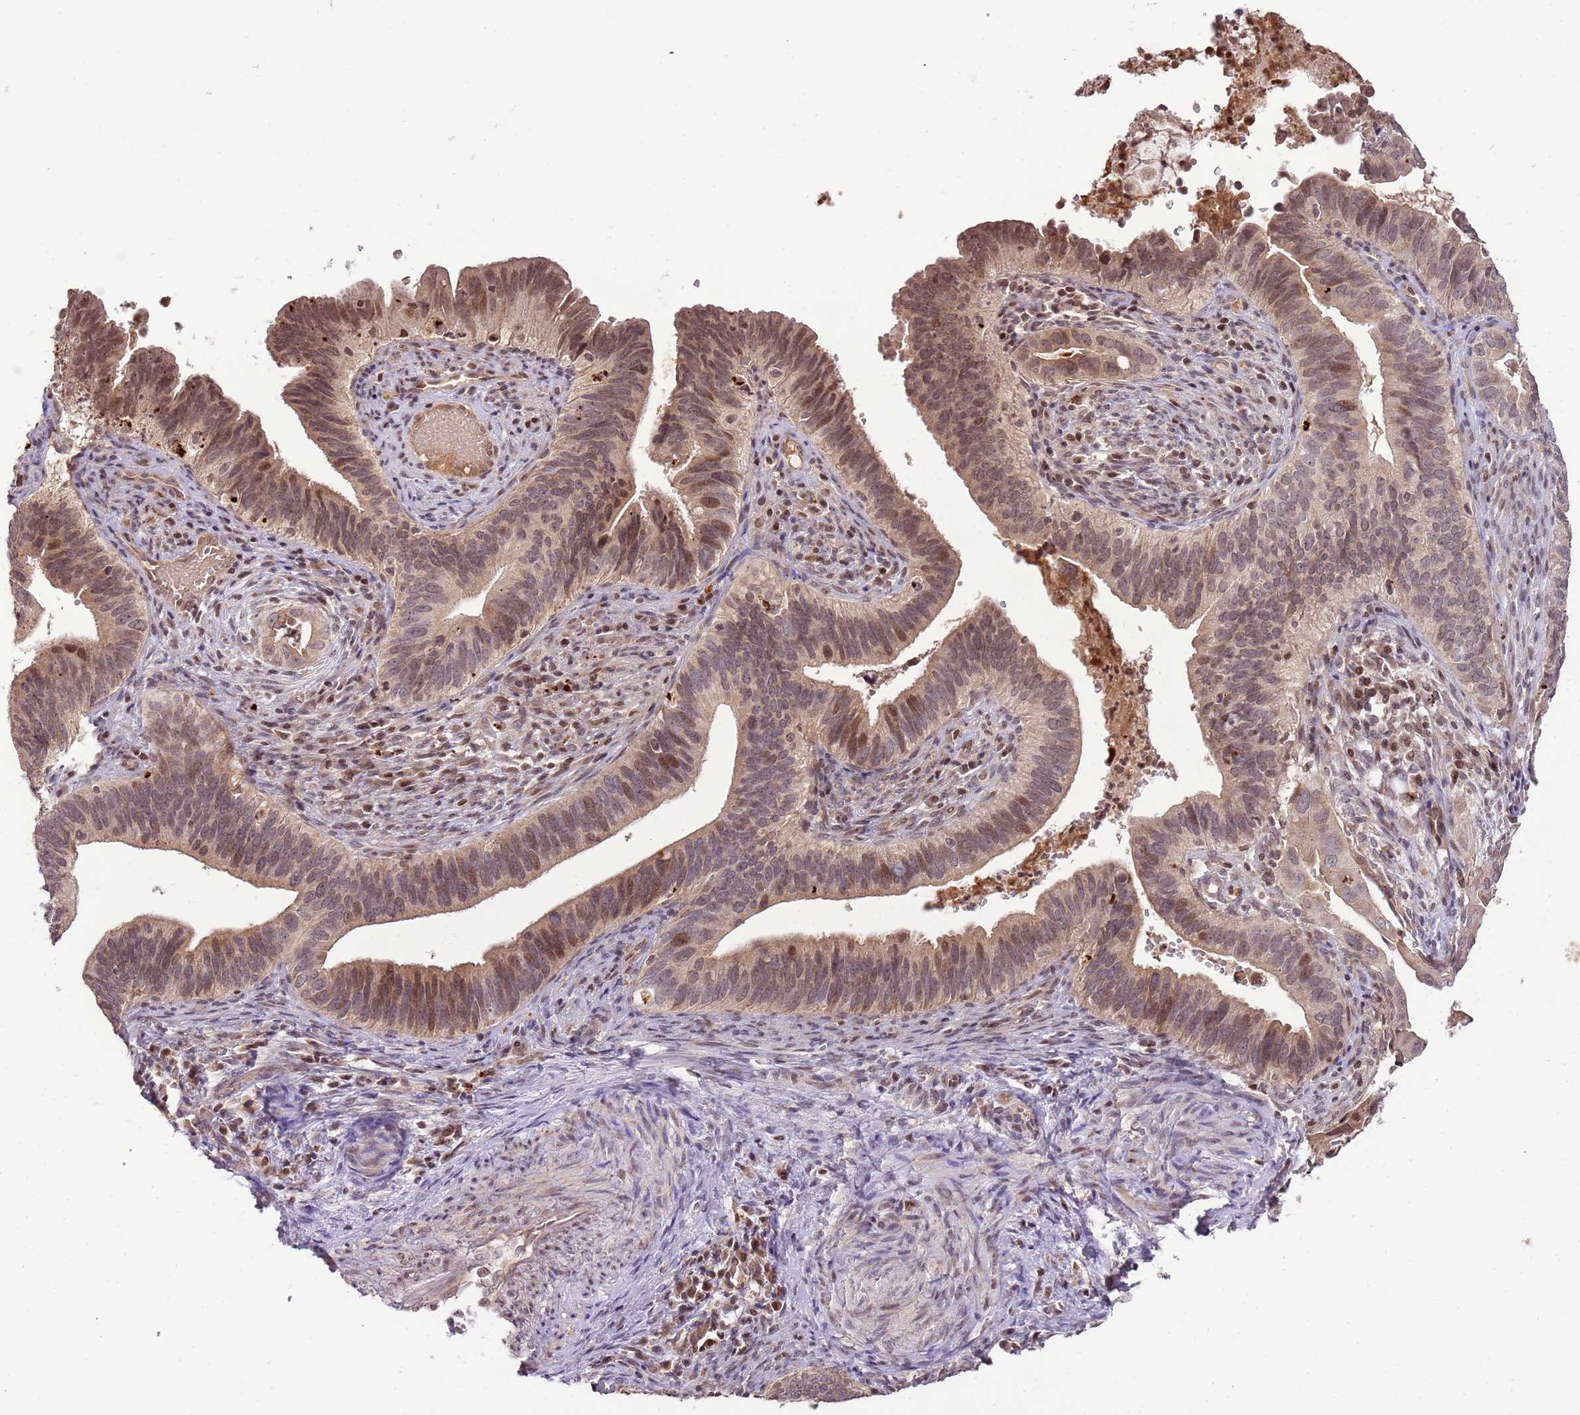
{"staining": {"intensity": "moderate", "quantity": "<25%", "location": "nuclear"}, "tissue": "cervical cancer", "cell_type": "Tumor cells", "image_type": "cancer", "snomed": [{"axis": "morphology", "description": "Adenocarcinoma, NOS"}, {"axis": "topography", "description": "Cervix"}], "caption": "IHC micrograph of cervical cancer (adenocarcinoma) stained for a protein (brown), which displays low levels of moderate nuclear positivity in about <25% of tumor cells.", "gene": "SAMSN1", "patient": {"sex": "female", "age": 42}}